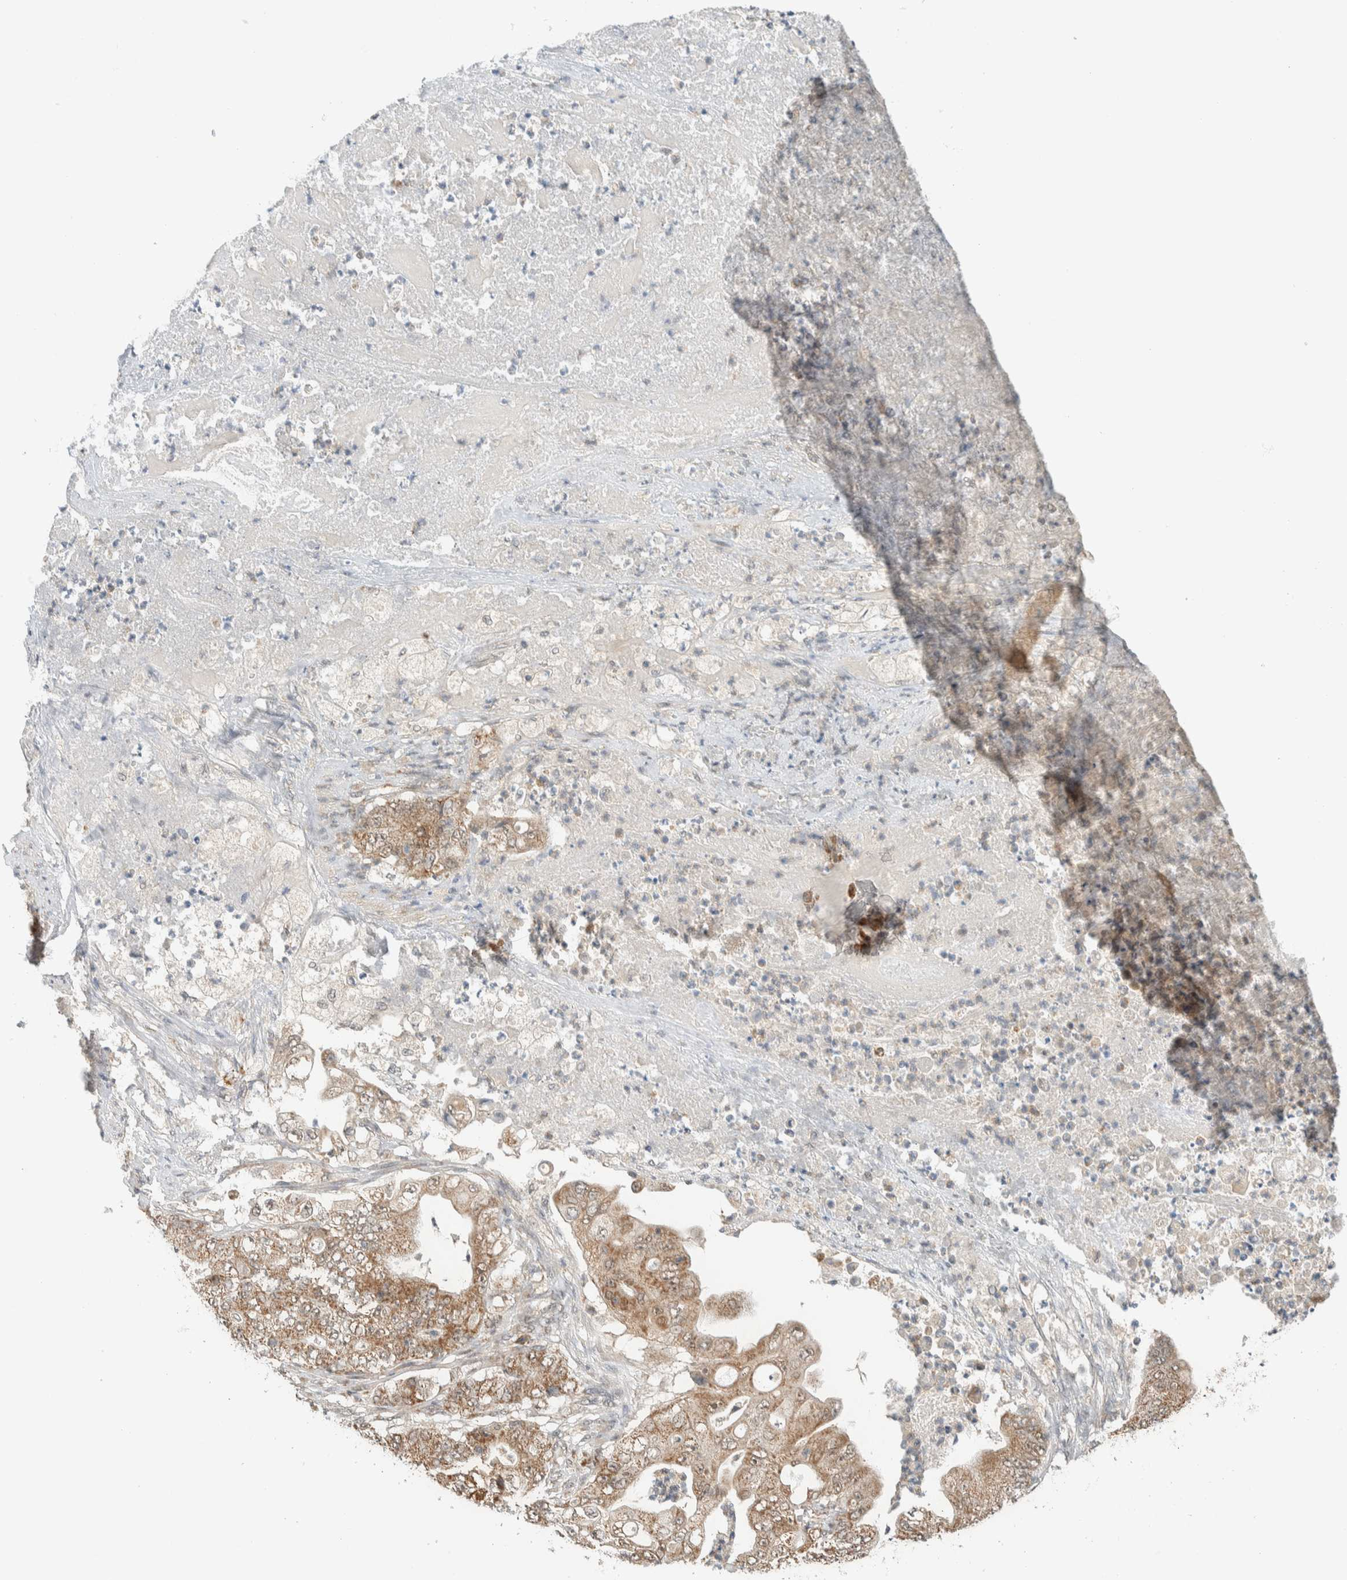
{"staining": {"intensity": "moderate", "quantity": ">75%", "location": "cytoplasmic/membranous"}, "tissue": "stomach cancer", "cell_type": "Tumor cells", "image_type": "cancer", "snomed": [{"axis": "morphology", "description": "Adenocarcinoma, NOS"}, {"axis": "topography", "description": "Stomach"}], "caption": "Stomach cancer (adenocarcinoma) stained with a protein marker reveals moderate staining in tumor cells.", "gene": "MRPL41", "patient": {"sex": "female", "age": 73}}